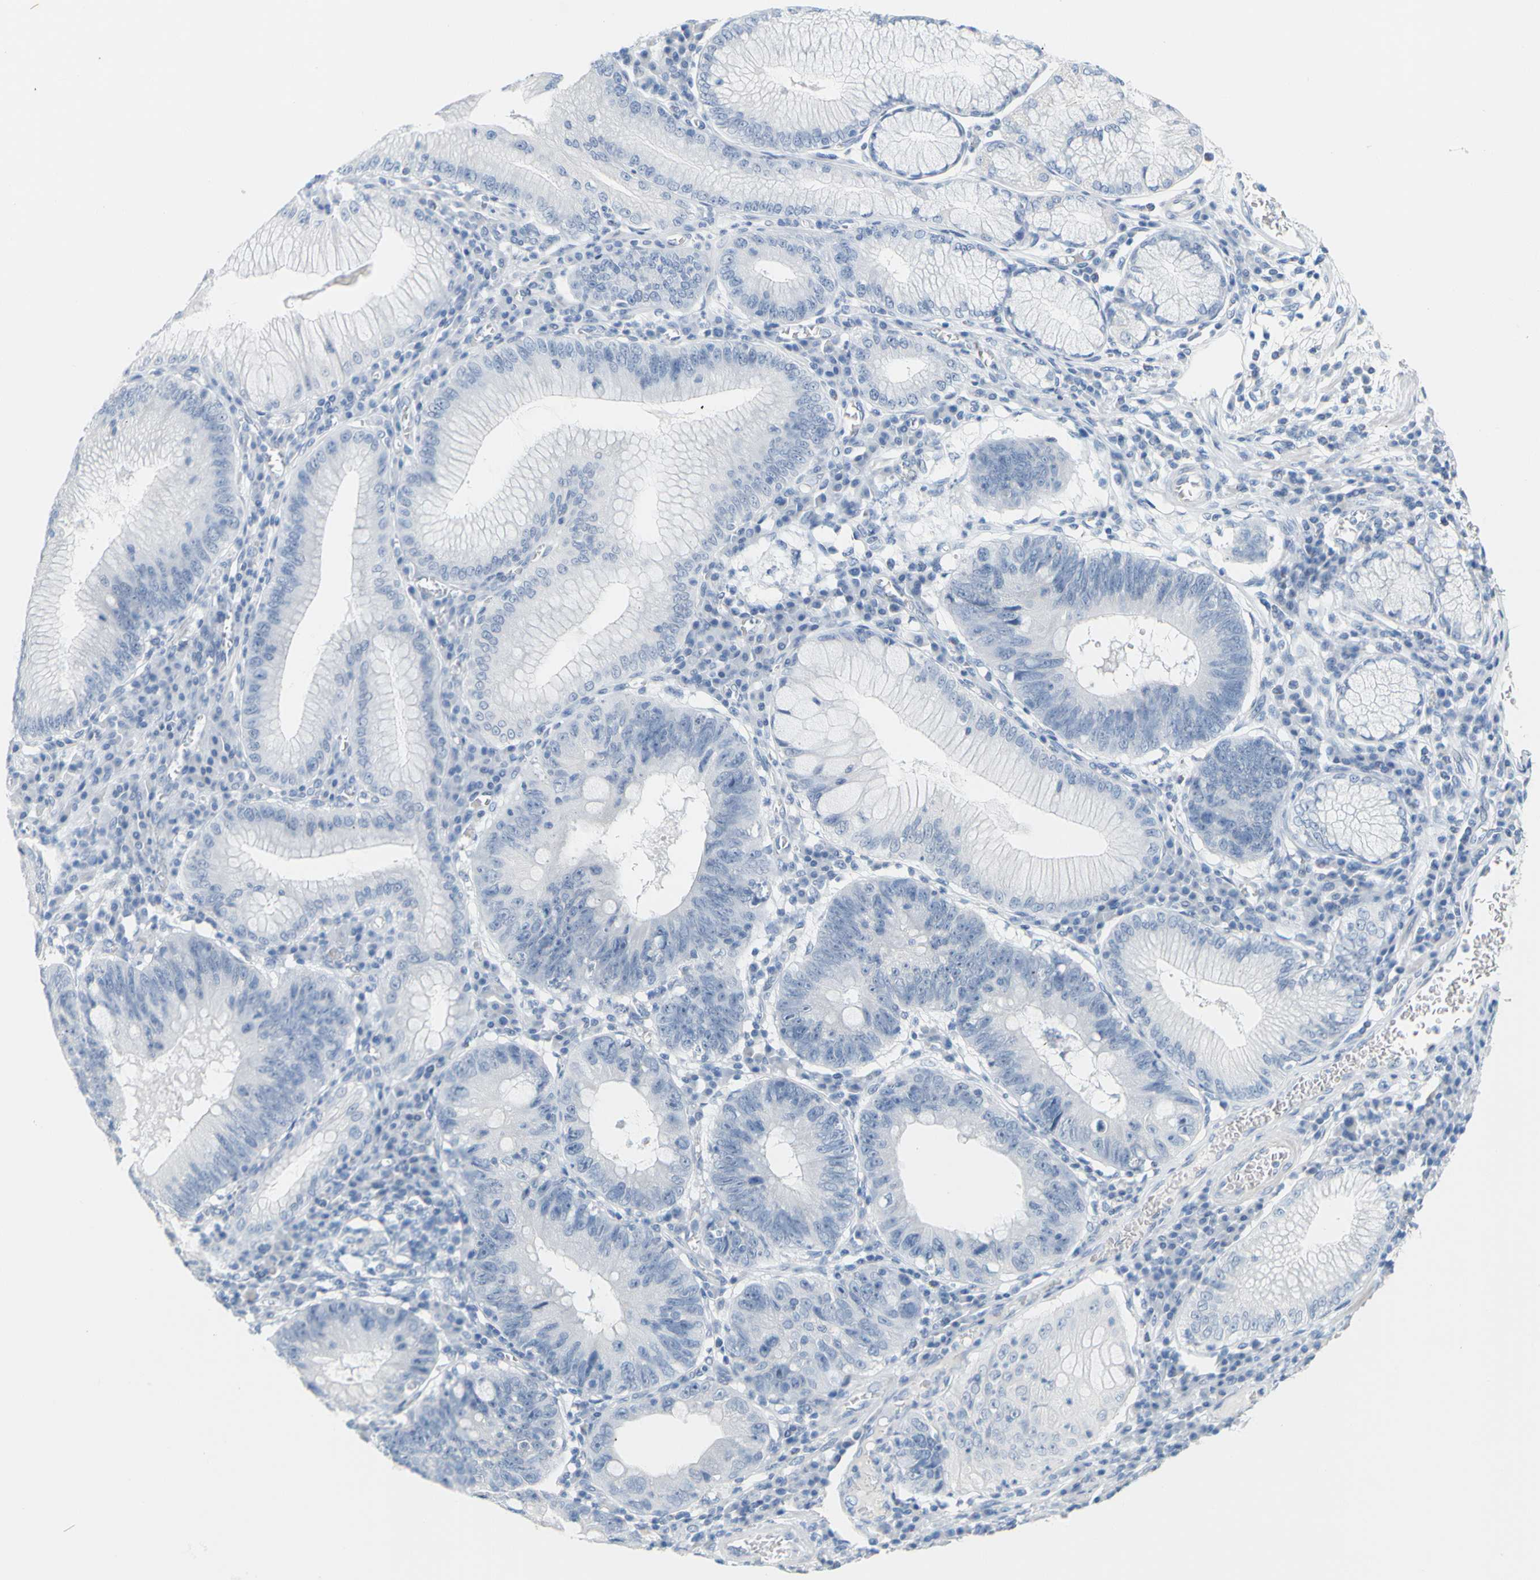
{"staining": {"intensity": "negative", "quantity": "none", "location": "none"}, "tissue": "stomach cancer", "cell_type": "Tumor cells", "image_type": "cancer", "snomed": [{"axis": "morphology", "description": "Adenocarcinoma, NOS"}, {"axis": "topography", "description": "Stomach"}], "caption": "An immunohistochemistry micrograph of stomach cancer is shown. There is no staining in tumor cells of stomach cancer.", "gene": "OPN1SW", "patient": {"sex": "male", "age": 59}}